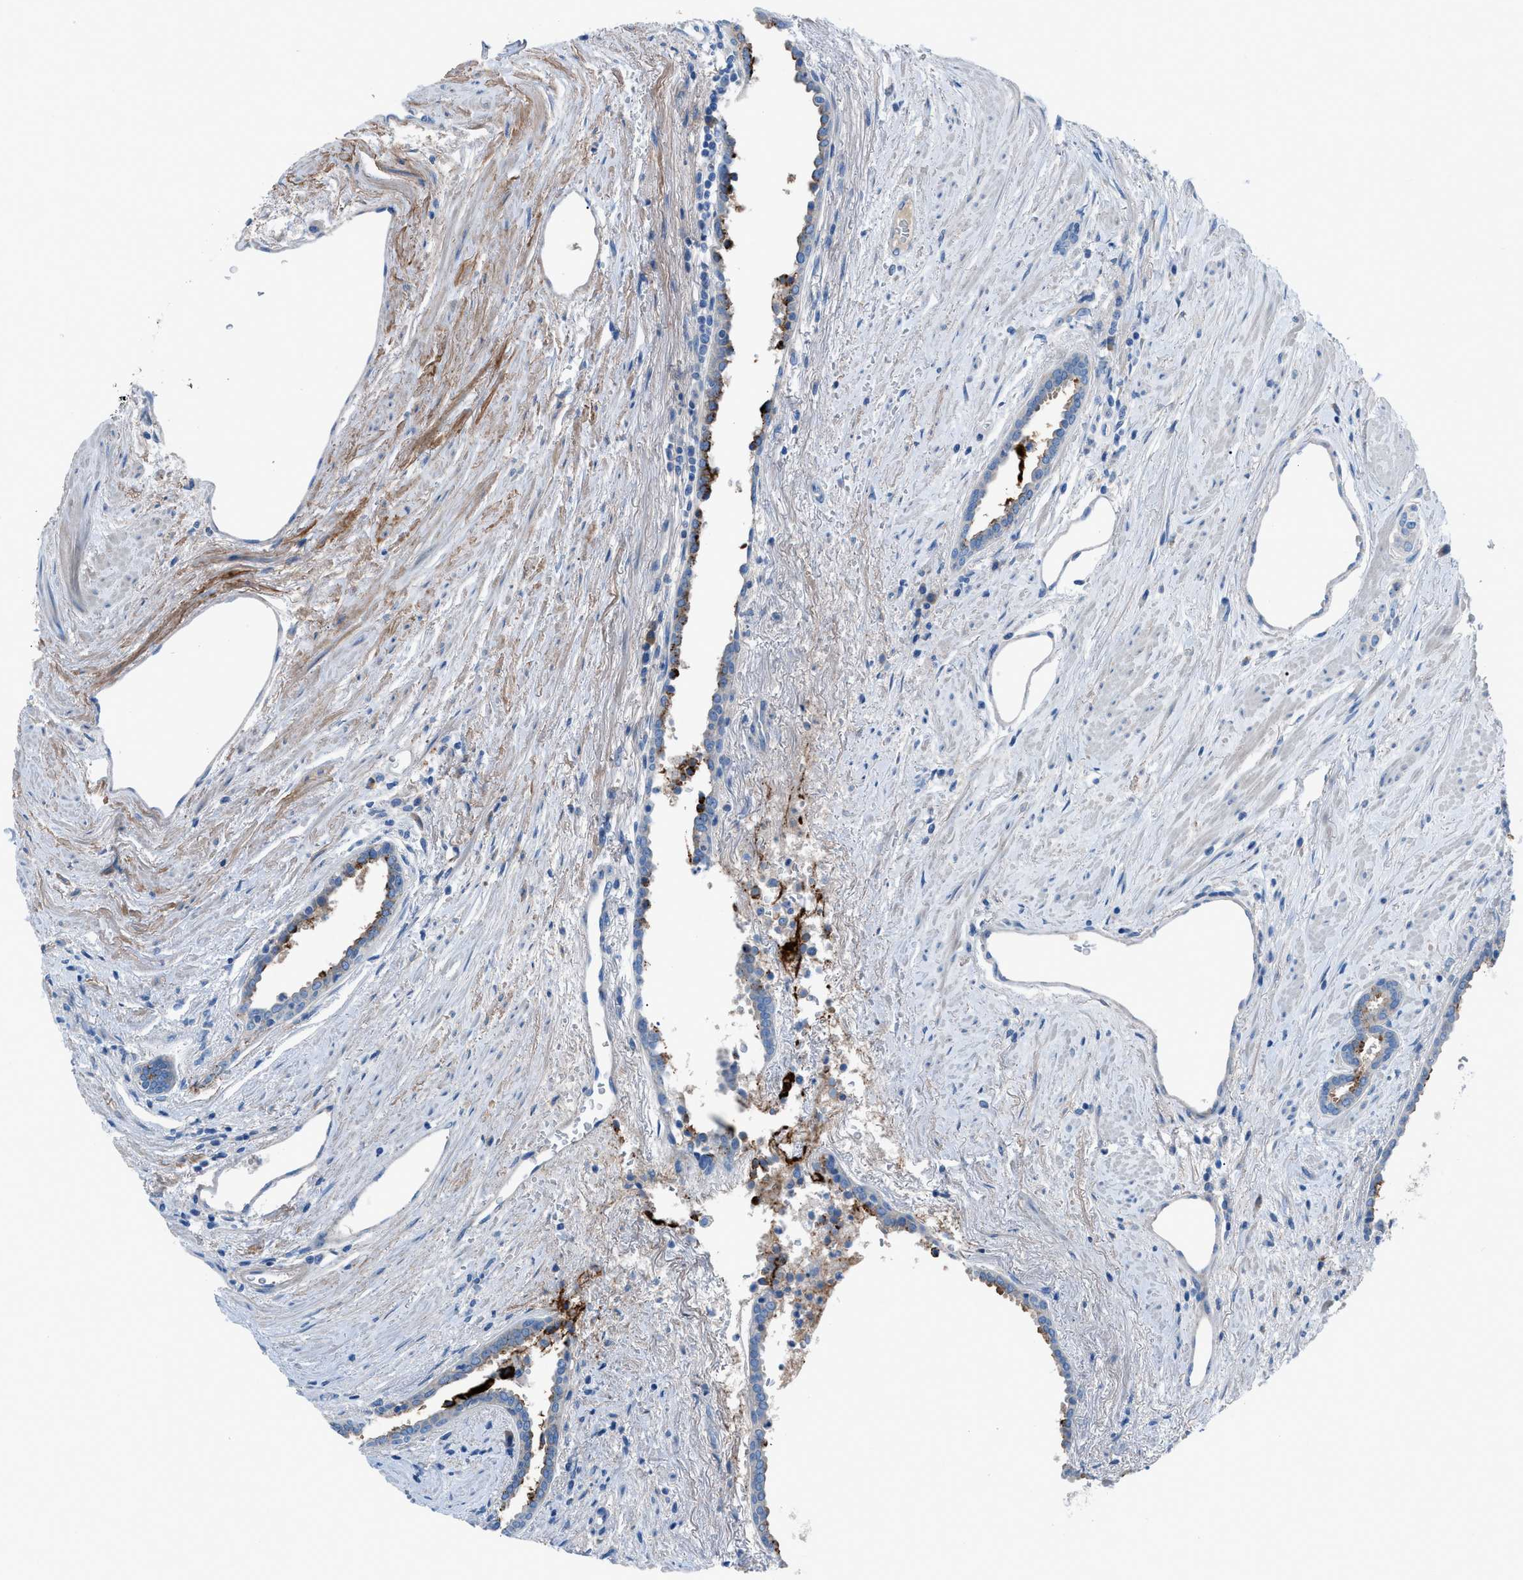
{"staining": {"intensity": "negative", "quantity": "none", "location": "none"}, "tissue": "prostate cancer", "cell_type": "Tumor cells", "image_type": "cancer", "snomed": [{"axis": "morphology", "description": "Adenocarcinoma, High grade"}, {"axis": "topography", "description": "Prostate"}], "caption": "Immunohistochemical staining of prostate cancer (high-grade adenocarcinoma) exhibits no significant staining in tumor cells. The staining was performed using DAB (3,3'-diaminobenzidine) to visualize the protein expression in brown, while the nuclei were stained in blue with hematoxylin (Magnification: 20x).", "gene": "C5AR2", "patient": {"sex": "male", "age": 71}}